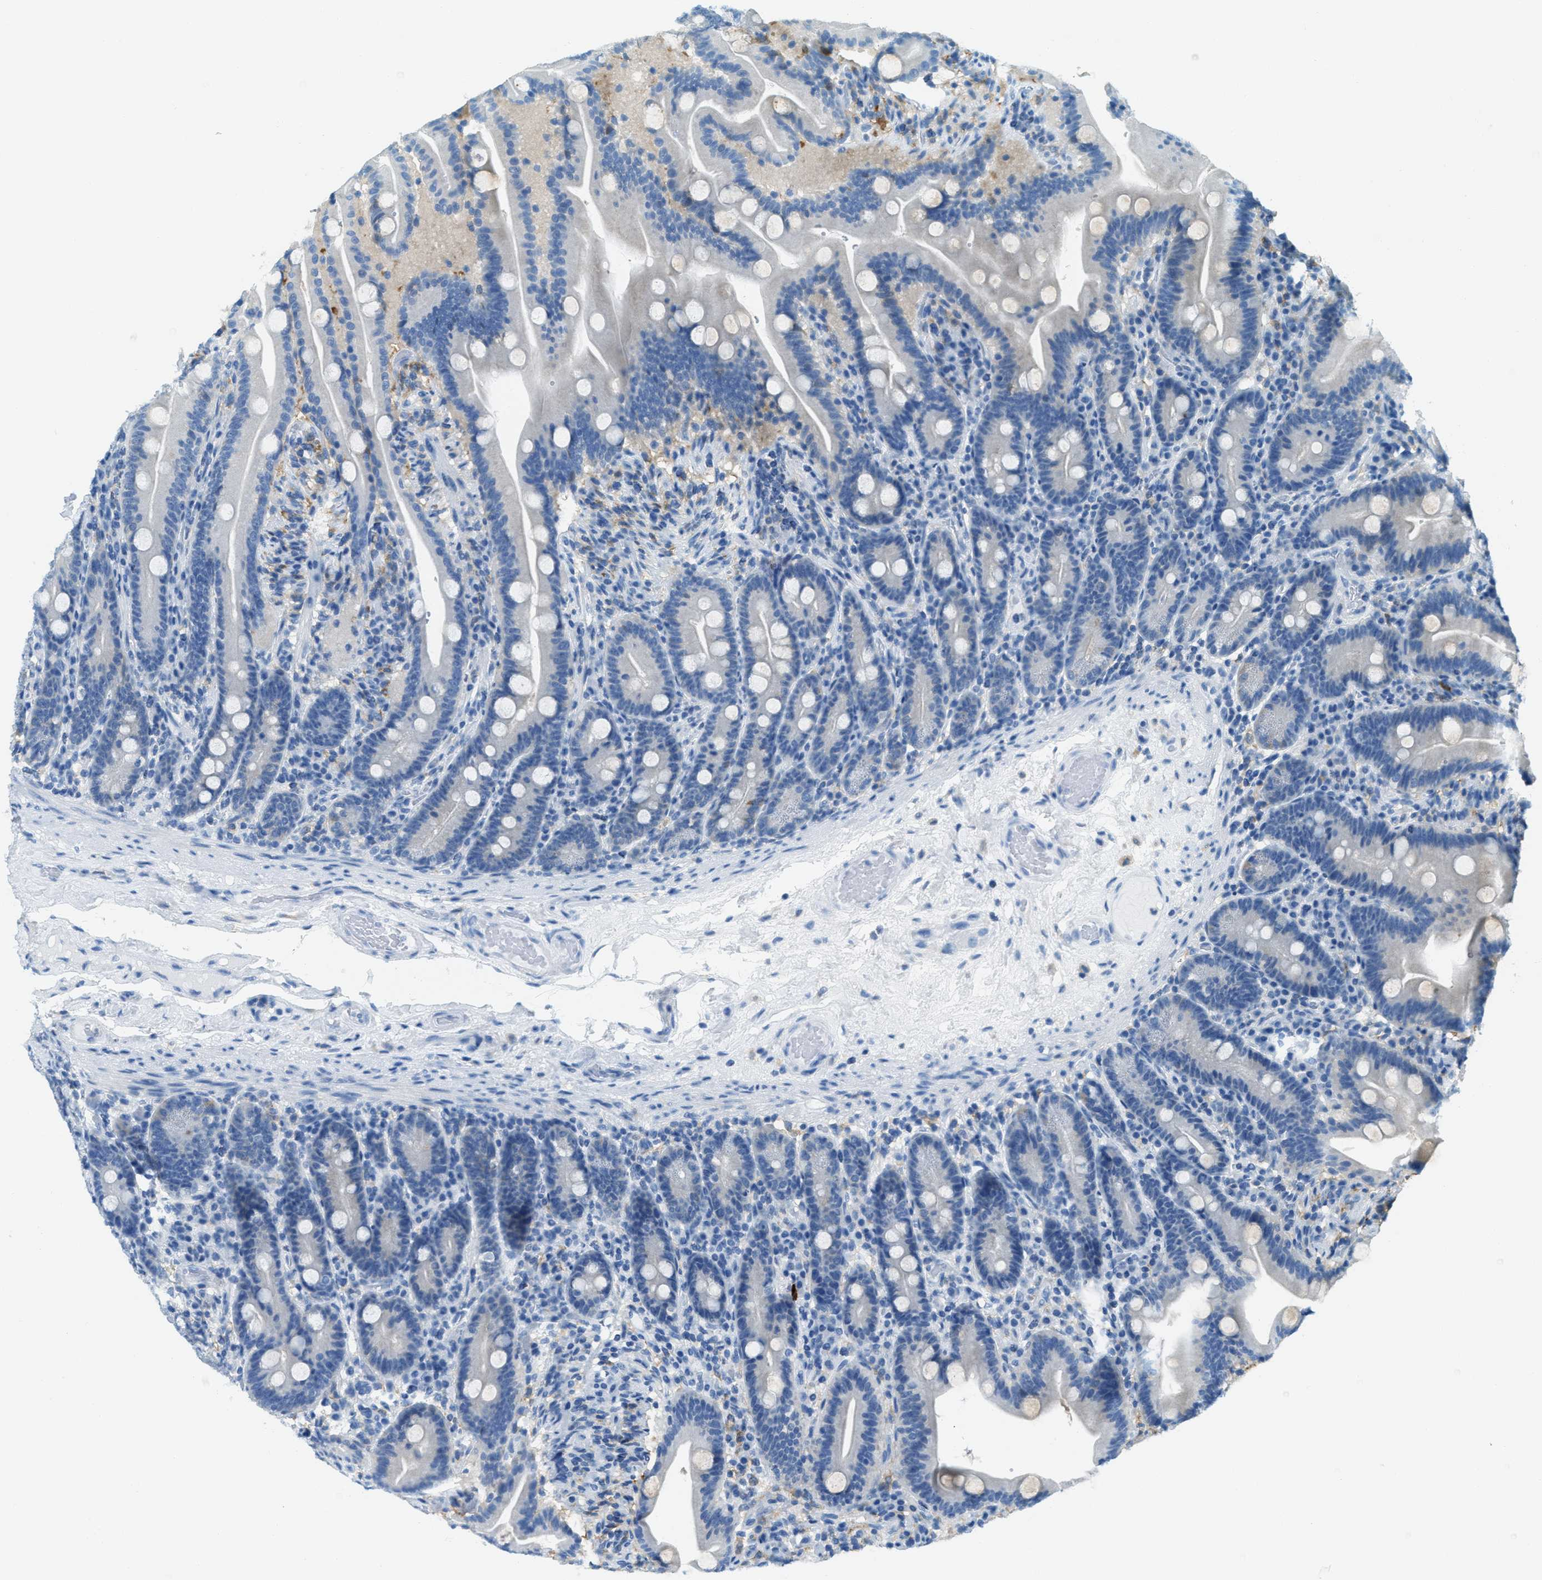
{"staining": {"intensity": "negative", "quantity": "none", "location": "none"}, "tissue": "duodenum", "cell_type": "Glandular cells", "image_type": "normal", "snomed": [{"axis": "morphology", "description": "Normal tissue, NOS"}, {"axis": "topography", "description": "Duodenum"}], "caption": "Immunohistochemical staining of normal duodenum shows no significant positivity in glandular cells. Nuclei are stained in blue.", "gene": "MATCAP2", "patient": {"sex": "male", "age": 54}}